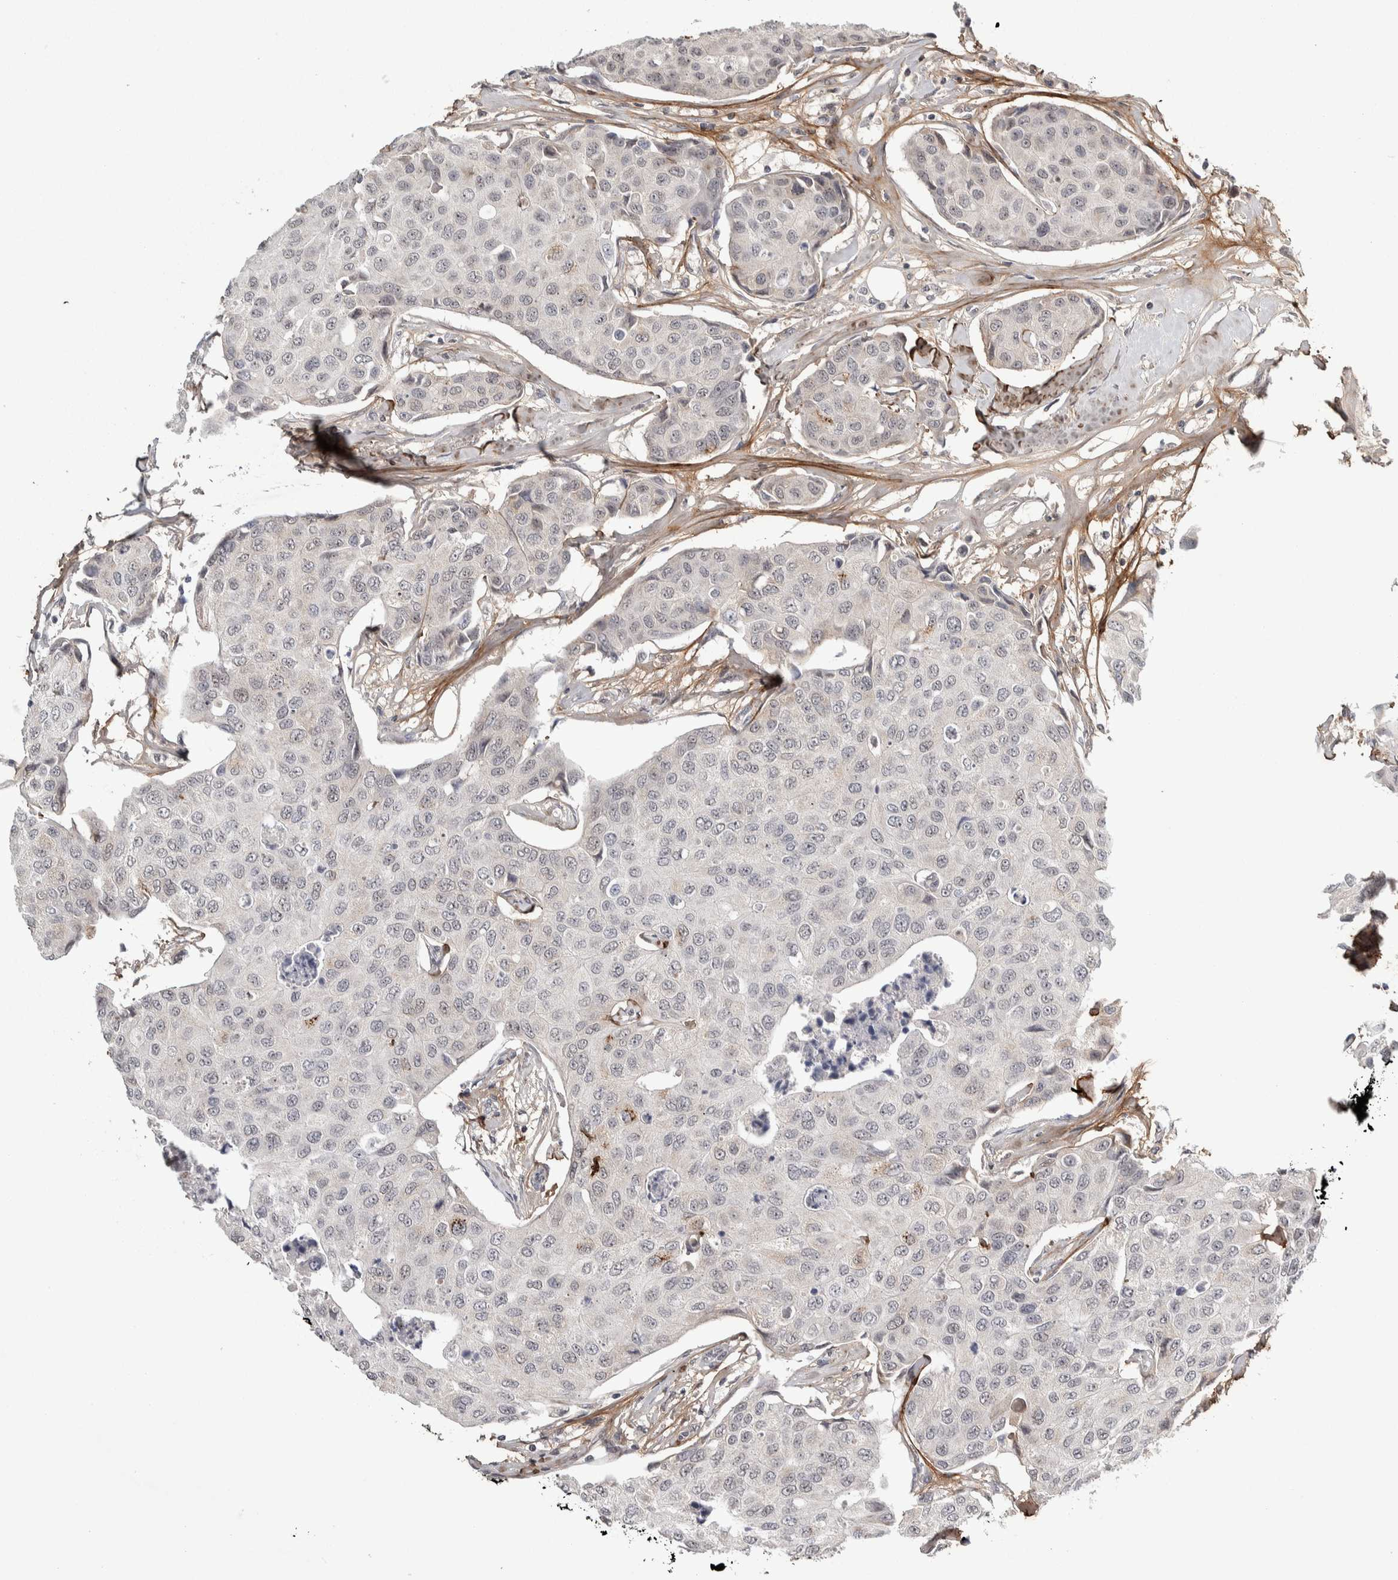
{"staining": {"intensity": "weak", "quantity": "<25%", "location": "nuclear"}, "tissue": "breast cancer", "cell_type": "Tumor cells", "image_type": "cancer", "snomed": [{"axis": "morphology", "description": "Duct carcinoma"}, {"axis": "topography", "description": "Breast"}], "caption": "Breast cancer (infiltrating ductal carcinoma) was stained to show a protein in brown. There is no significant staining in tumor cells. (DAB (3,3'-diaminobenzidine) immunohistochemistry (IHC) visualized using brightfield microscopy, high magnification).", "gene": "ASPN", "patient": {"sex": "female", "age": 80}}